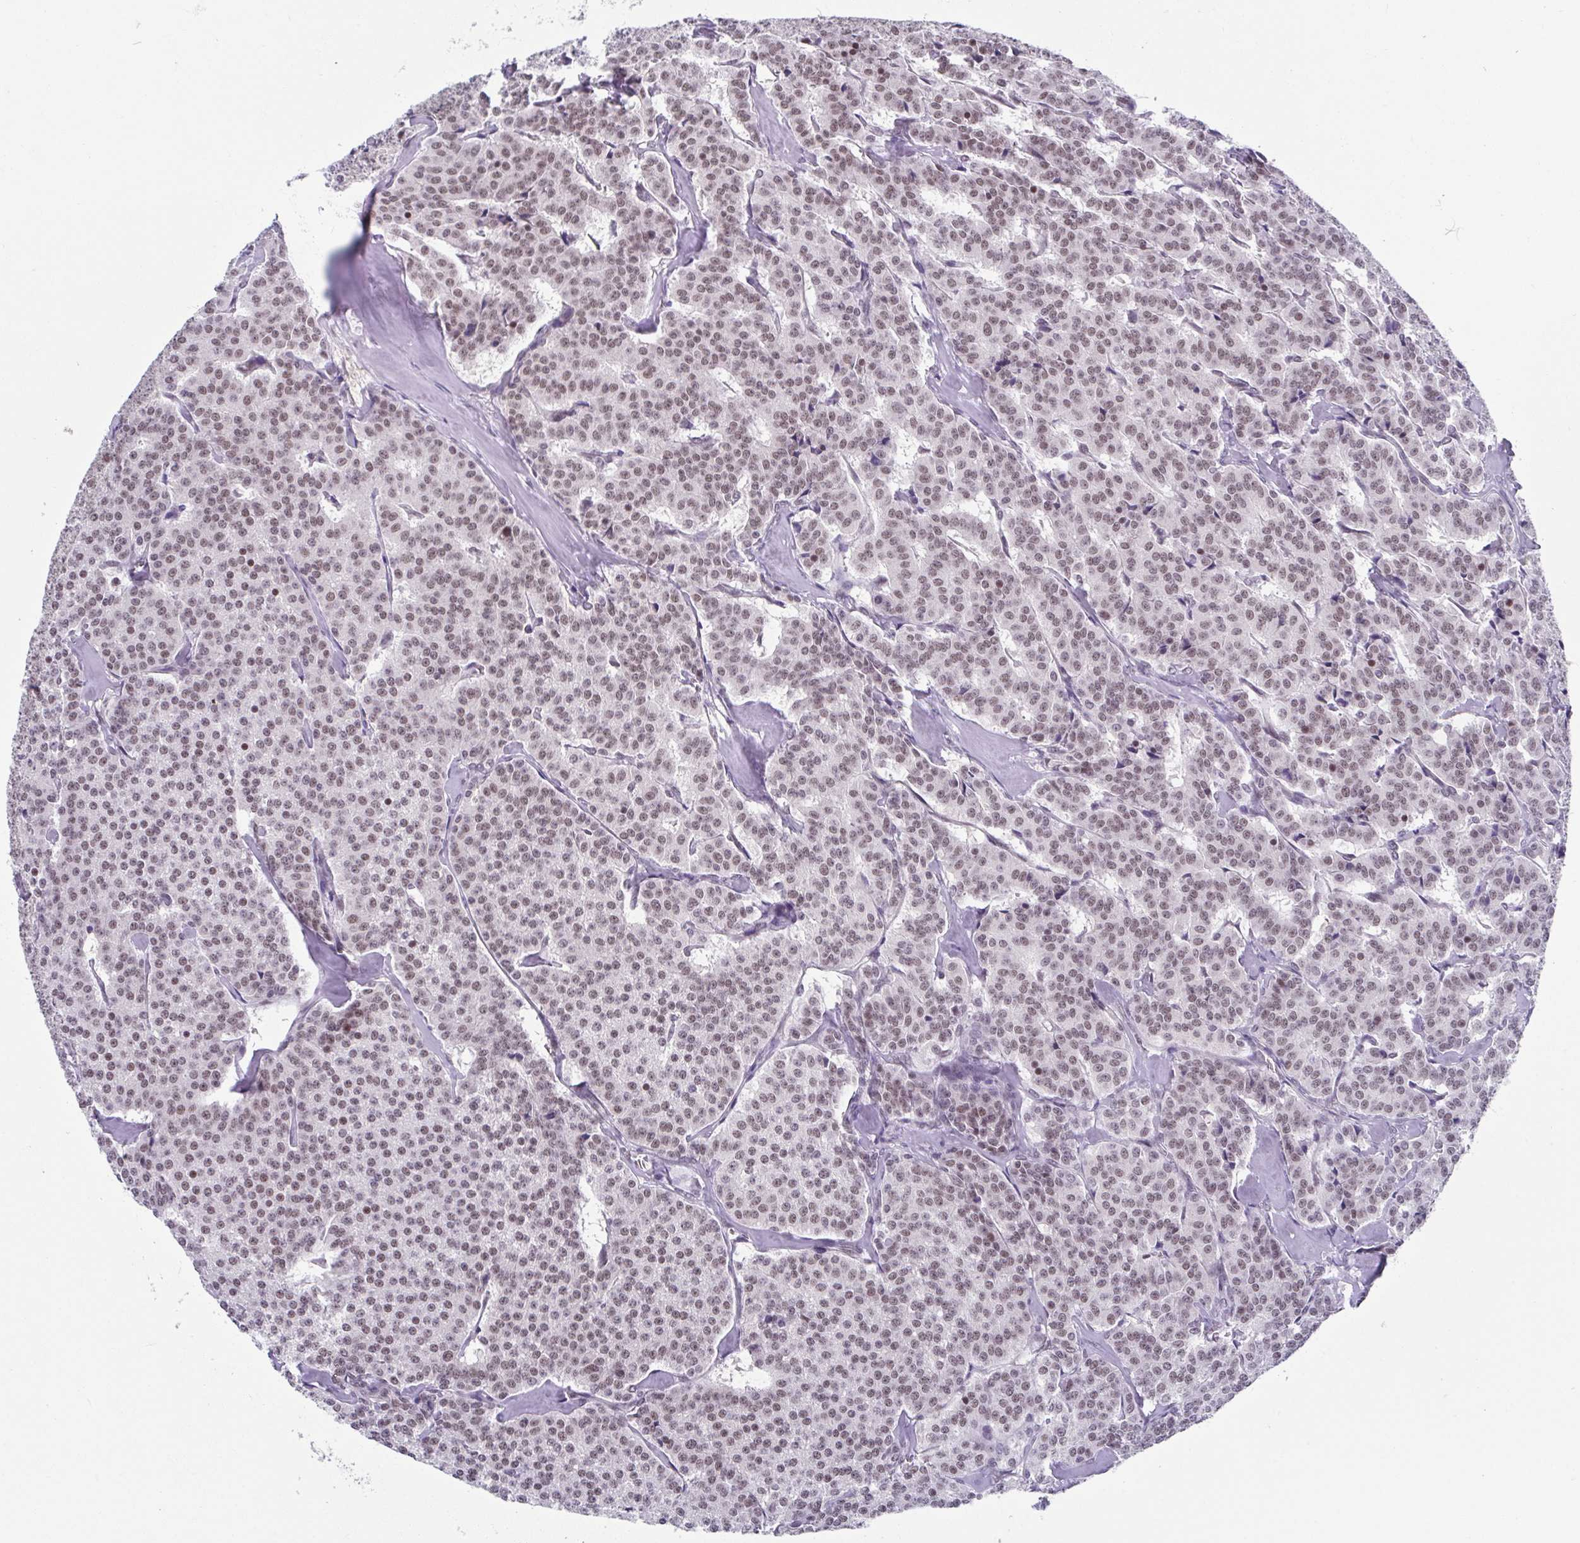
{"staining": {"intensity": "moderate", "quantity": "25%-75%", "location": "nuclear"}, "tissue": "carcinoid", "cell_type": "Tumor cells", "image_type": "cancer", "snomed": [{"axis": "morphology", "description": "Normal tissue, NOS"}, {"axis": "morphology", "description": "Carcinoid, malignant, NOS"}, {"axis": "topography", "description": "Lung"}], "caption": "The immunohistochemical stain shows moderate nuclear expression in tumor cells of carcinoid tissue. (DAB (3,3'-diaminobenzidine) IHC, brown staining for protein, blue staining for nuclei).", "gene": "SLC7A10", "patient": {"sex": "female", "age": 46}}